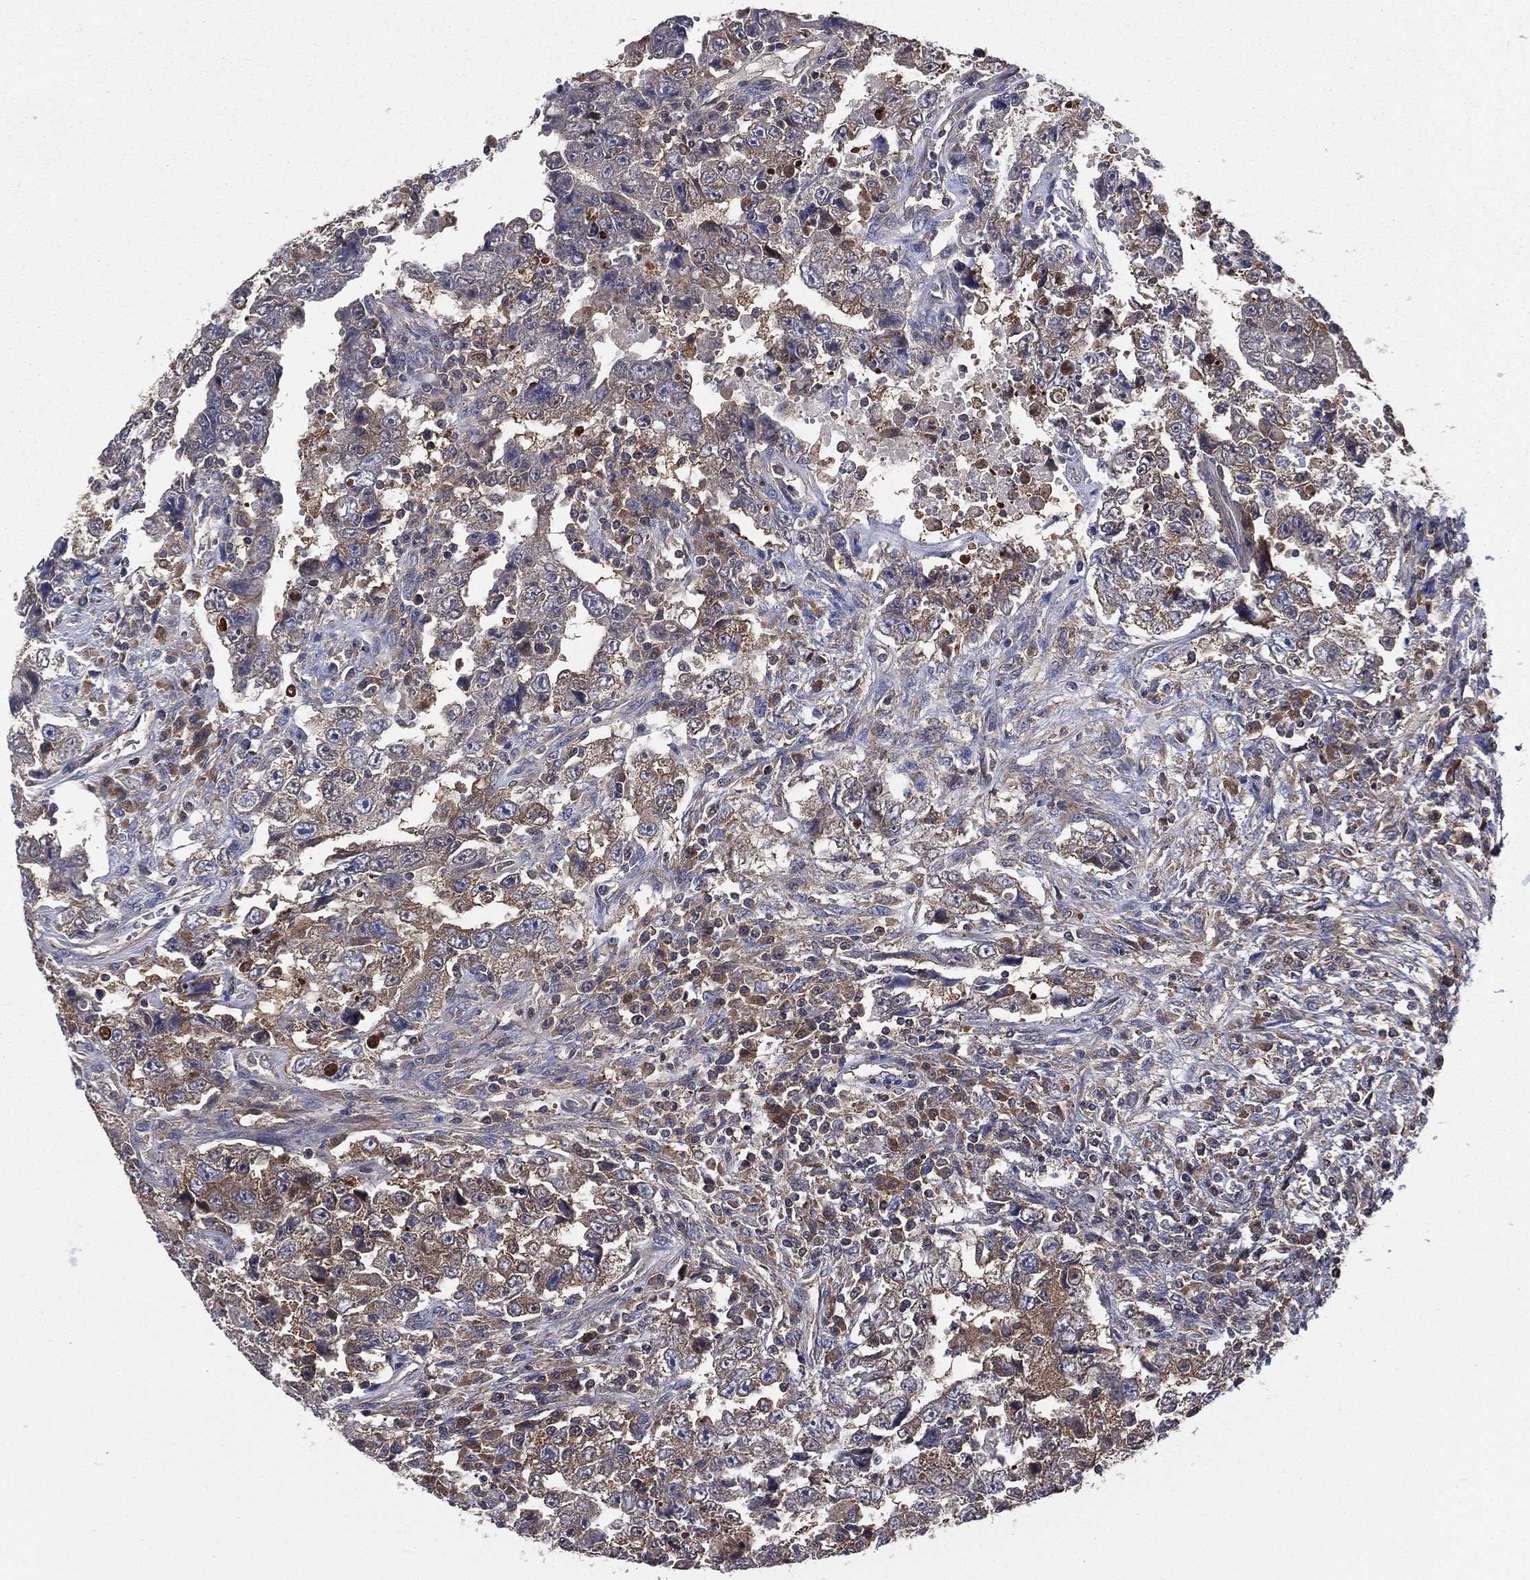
{"staining": {"intensity": "moderate", "quantity": "25%-75%", "location": "cytoplasmic/membranous"}, "tissue": "testis cancer", "cell_type": "Tumor cells", "image_type": "cancer", "snomed": [{"axis": "morphology", "description": "Carcinoma, Embryonal, NOS"}, {"axis": "topography", "description": "Testis"}], "caption": "High-power microscopy captured an immunohistochemistry (IHC) image of embryonal carcinoma (testis), revealing moderate cytoplasmic/membranous expression in approximately 25%-75% of tumor cells. (DAB (3,3'-diaminobenzidine) IHC, brown staining for protein, blue staining for nuclei).", "gene": "SMPD3", "patient": {"sex": "male", "age": 26}}